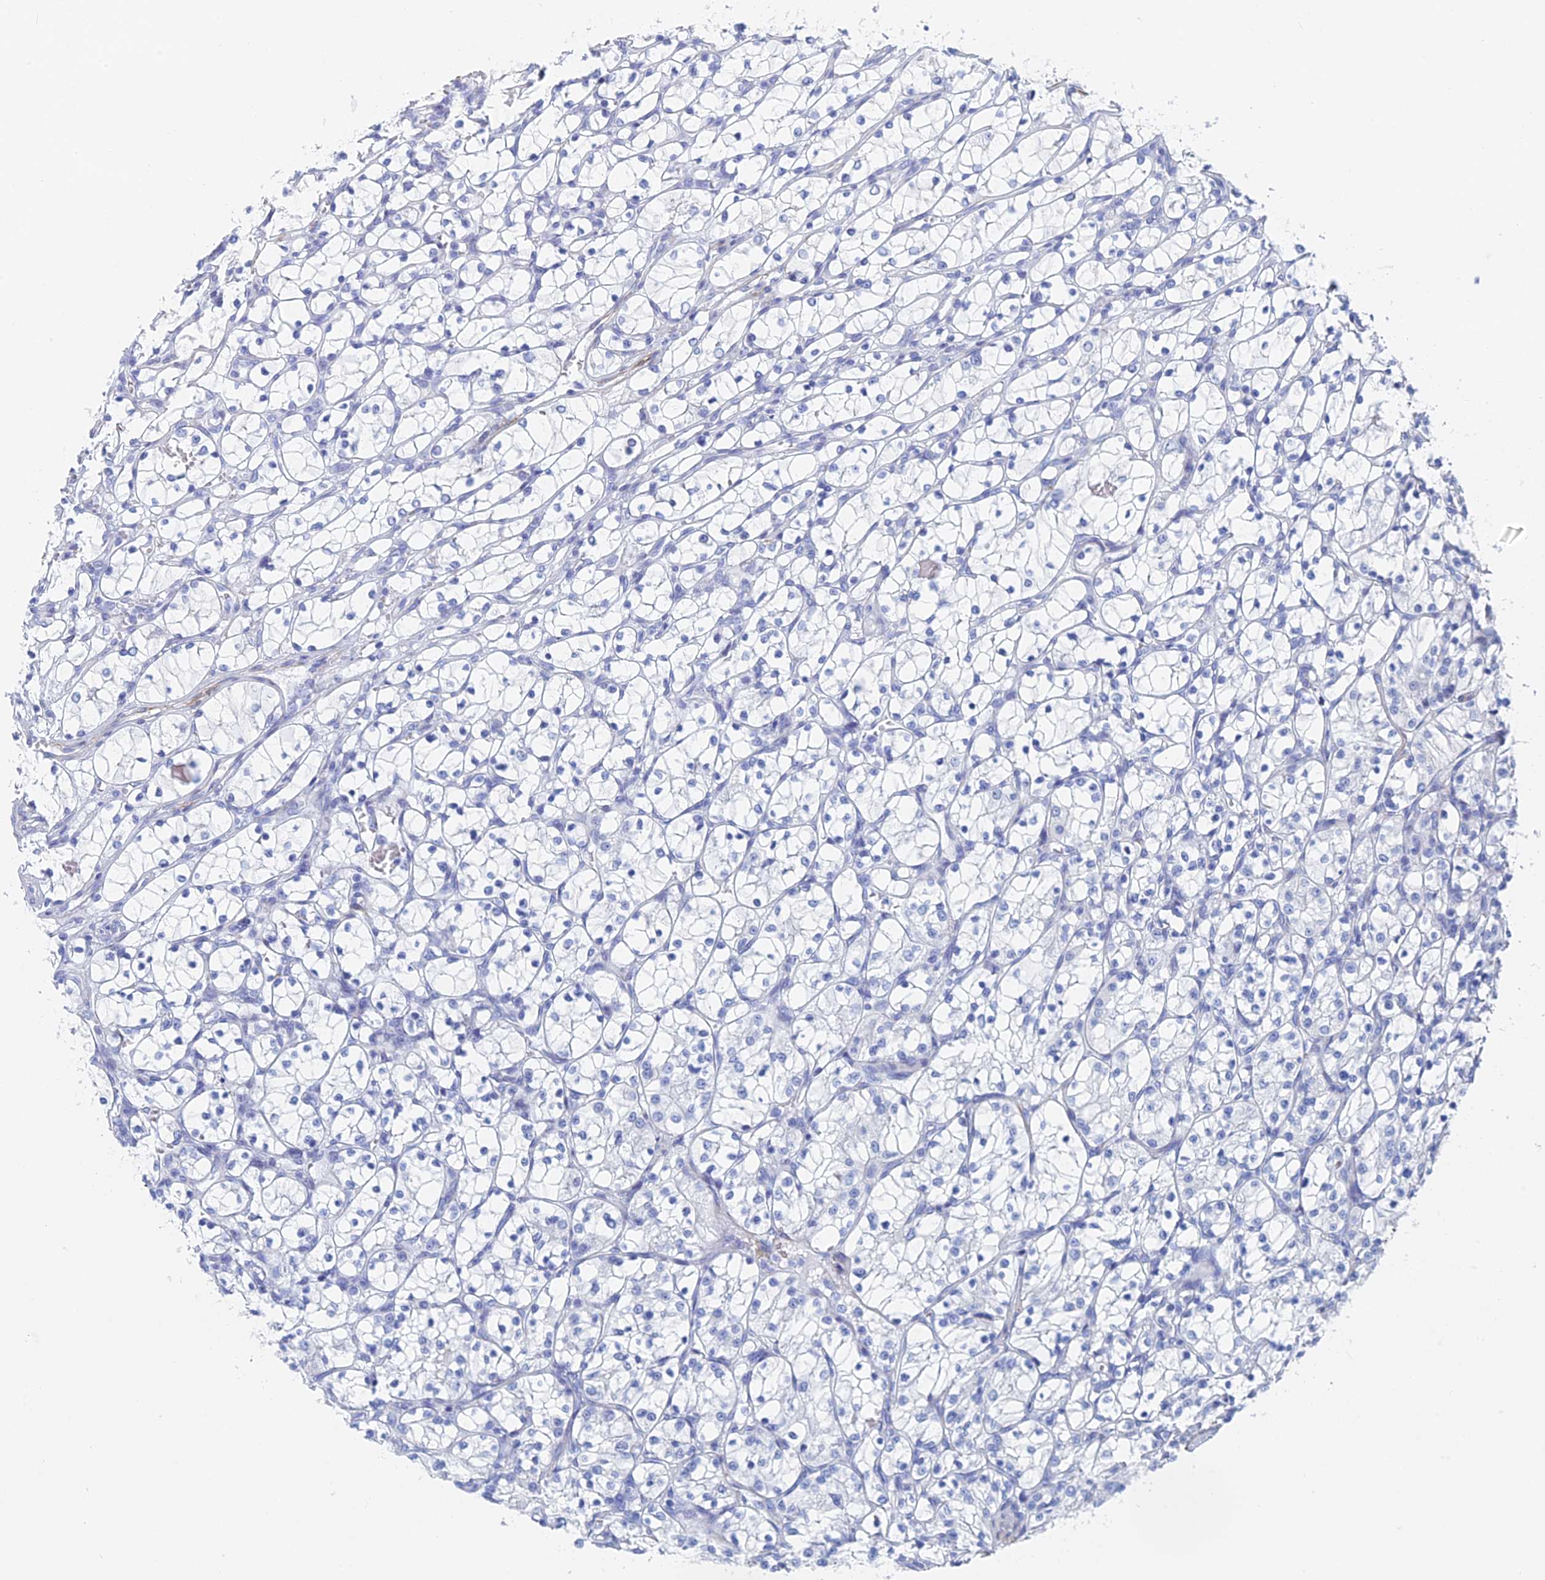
{"staining": {"intensity": "negative", "quantity": "none", "location": "none"}, "tissue": "renal cancer", "cell_type": "Tumor cells", "image_type": "cancer", "snomed": [{"axis": "morphology", "description": "Adenocarcinoma, NOS"}, {"axis": "topography", "description": "Kidney"}], "caption": "Immunohistochemistry (IHC) of human adenocarcinoma (renal) demonstrates no positivity in tumor cells. (Stains: DAB immunohistochemistry (IHC) with hematoxylin counter stain, Microscopy: brightfield microscopy at high magnification).", "gene": "KCNK18", "patient": {"sex": "female", "age": 69}}